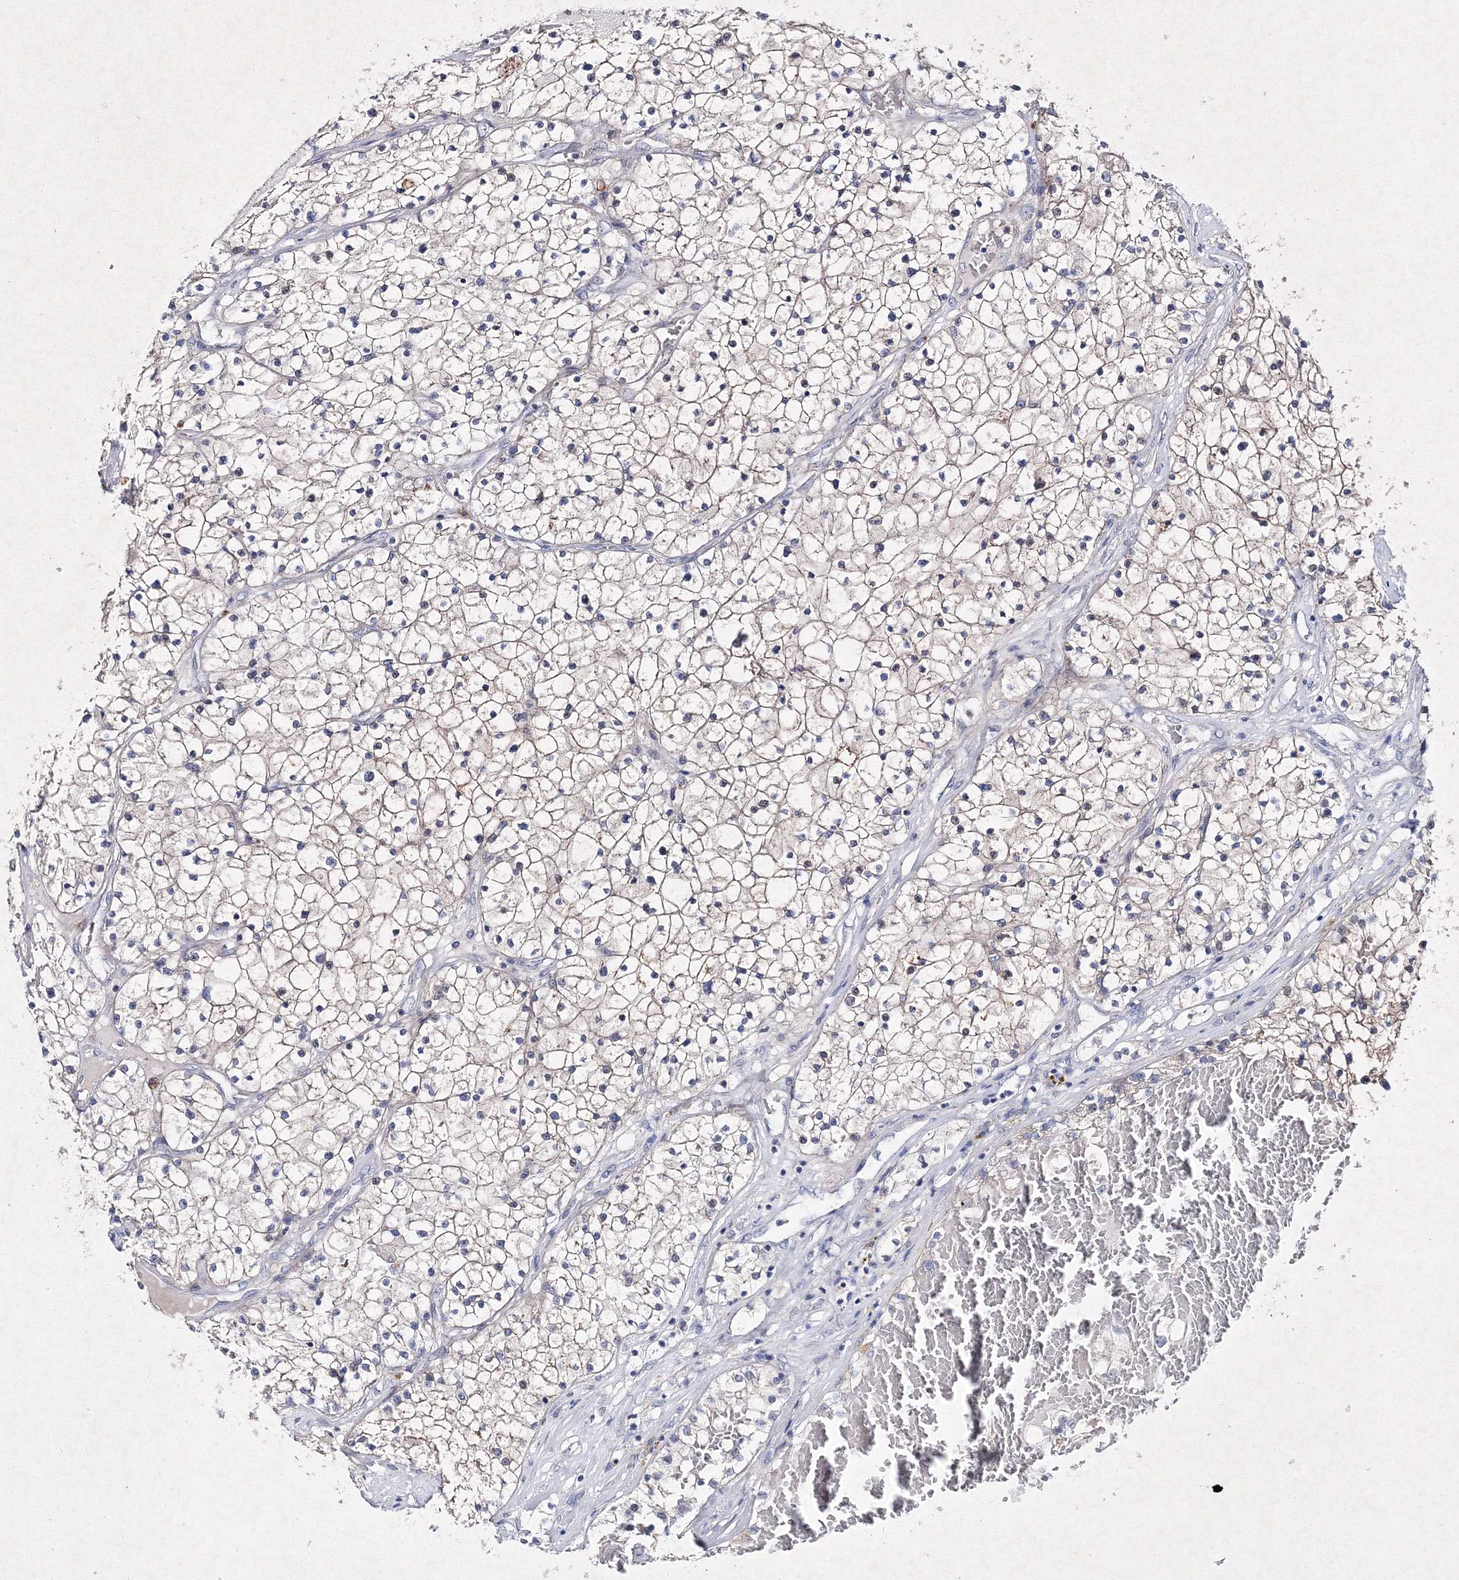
{"staining": {"intensity": "negative", "quantity": "none", "location": "none"}, "tissue": "renal cancer", "cell_type": "Tumor cells", "image_type": "cancer", "snomed": [{"axis": "morphology", "description": "Normal tissue, NOS"}, {"axis": "morphology", "description": "Adenocarcinoma, NOS"}, {"axis": "topography", "description": "Kidney"}], "caption": "Histopathology image shows no significant protein staining in tumor cells of adenocarcinoma (renal).", "gene": "SMIM29", "patient": {"sex": "male", "age": 68}}